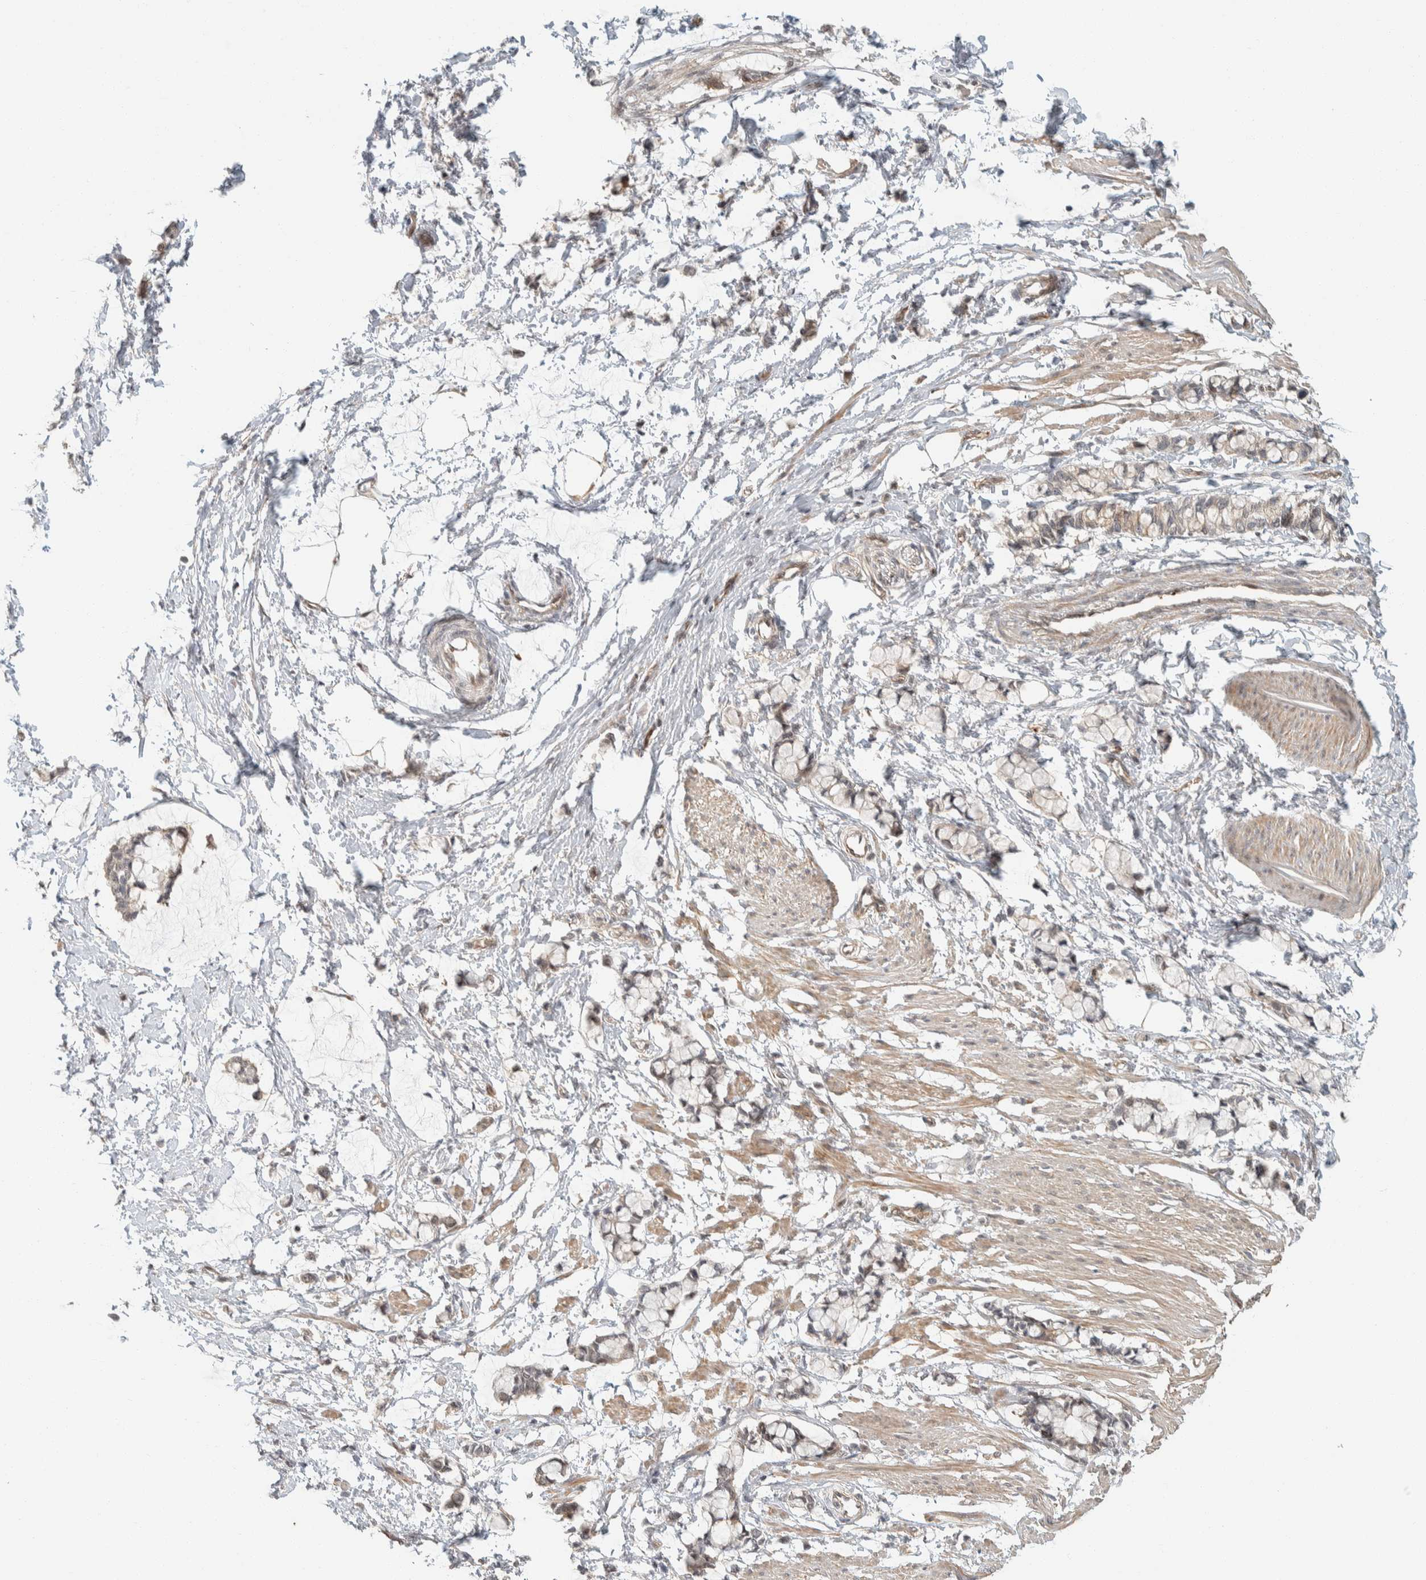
{"staining": {"intensity": "weak", "quantity": ">75%", "location": "cytoplasmic/membranous"}, "tissue": "smooth muscle", "cell_type": "Smooth muscle cells", "image_type": "normal", "snomed": [{"axis": "morphology", "description": "Normal tissue, NOS"}, {"axis": "morphology", "description": "Adenocarcinoma, NOS"}, {"axis": "topography", "description": "Smooth muscle"}, {"axis": "topography", "description": "Colon"}], "caption": "Protein expression analysis of unremarkable smooth muscle displays weak cytoplasmic/membranous positivity in approximately >75% of smooth muscle cells.", "gene": "ZBTB2", "patient": {"sex": "male", "age": 14}}